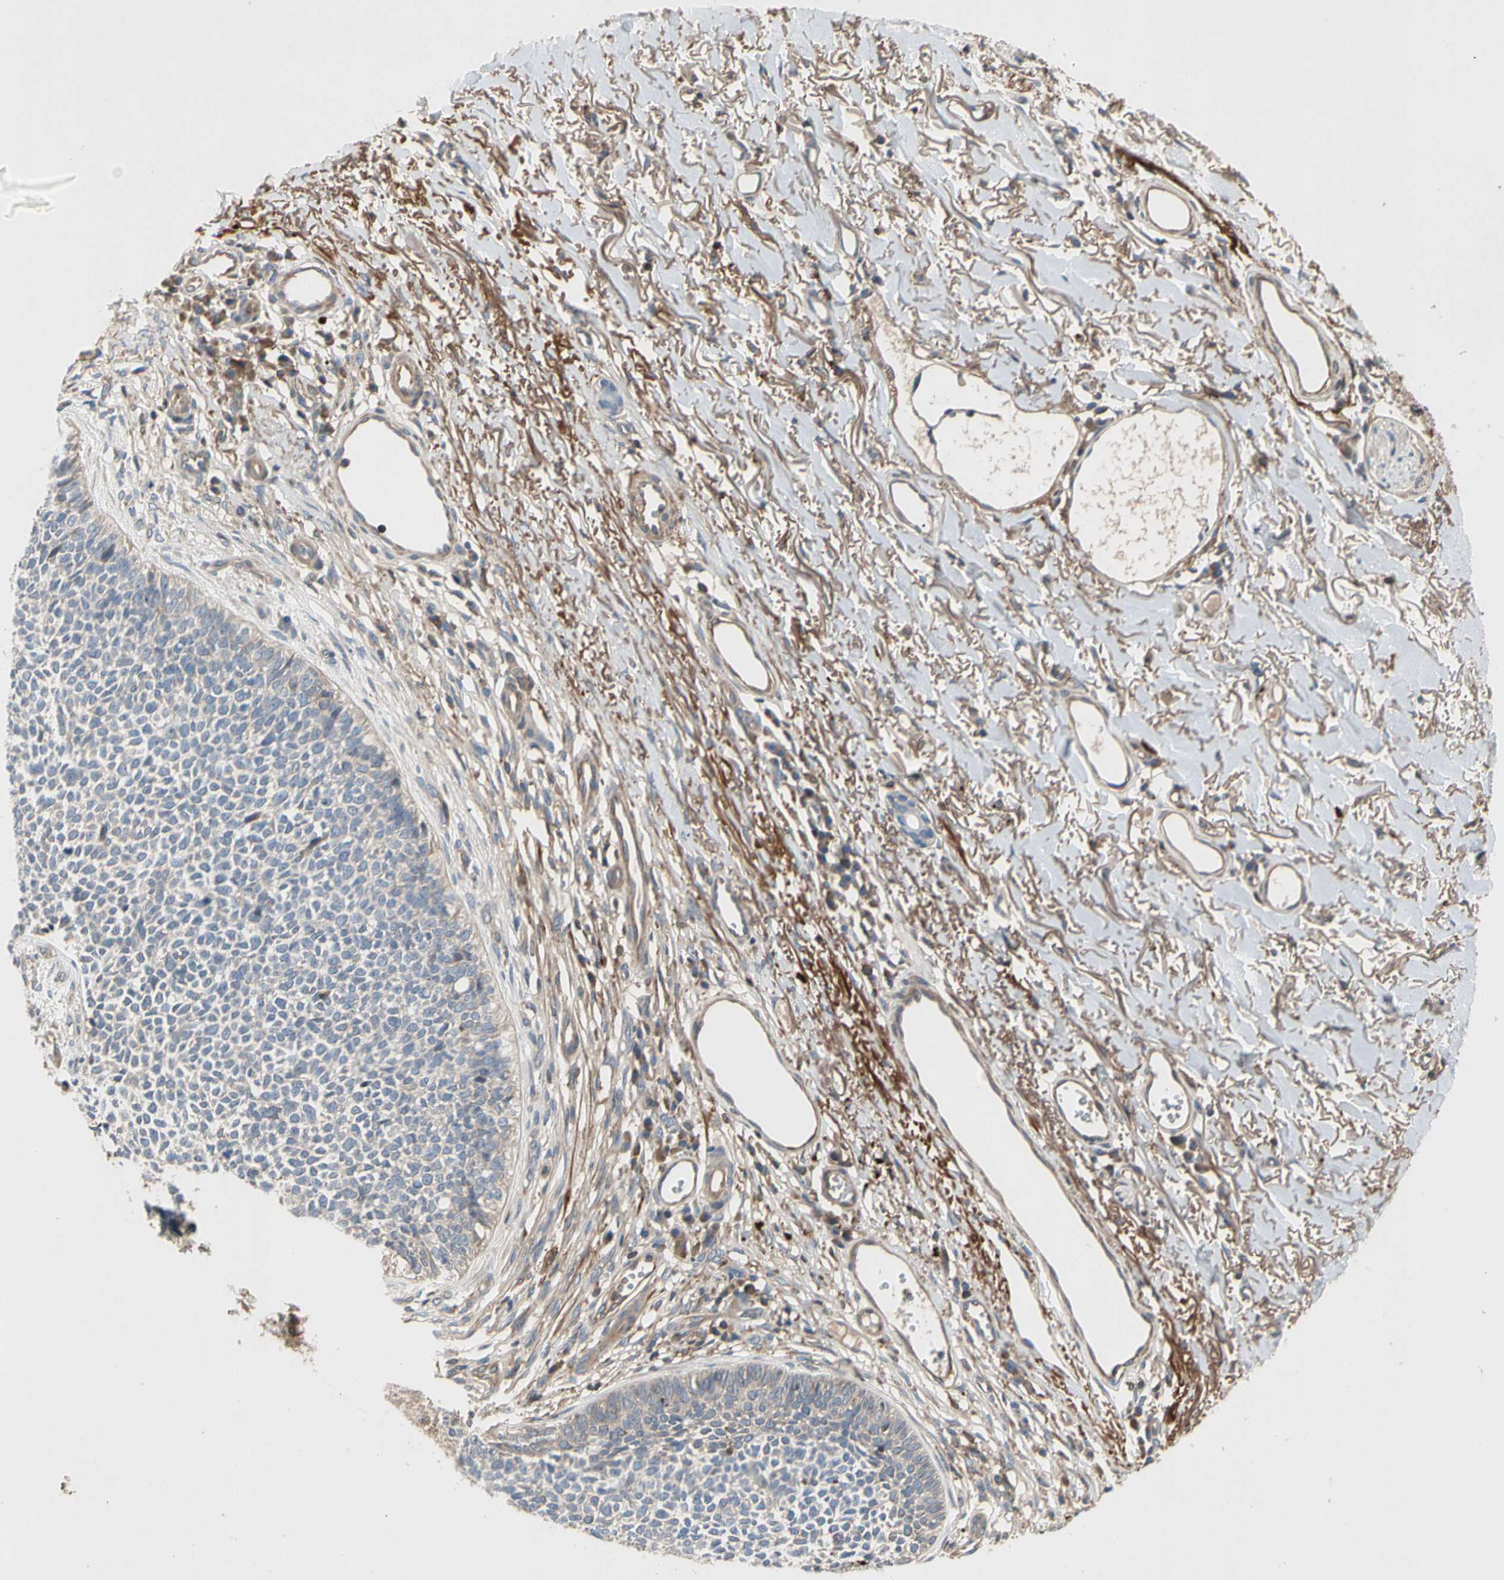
{"staining": {"intensity": "negative", "quantity": "none", "location": "none"}, "tissue": "skin cancer", "cell_type": "Tumor cells", "image_type": "cancer", "snomed": [{"axis": "morphology", "description": "Basal cell carcinoma"}, {"axis": "topography", "description": "Skin"}], "caption": "Histopathology image shows no significant protein positivity in tumor cells of skin cancer (basal cell carcinoma). Brightfield microscopy of immunohistochemistry (IHC) stained with DAB (3,3'-diaminobenzidine) (brown) and hematoxylin (blue), captured at high magnification.", "gene": "CRTAC1", "patient": {"sex": "female", "age": 84}}